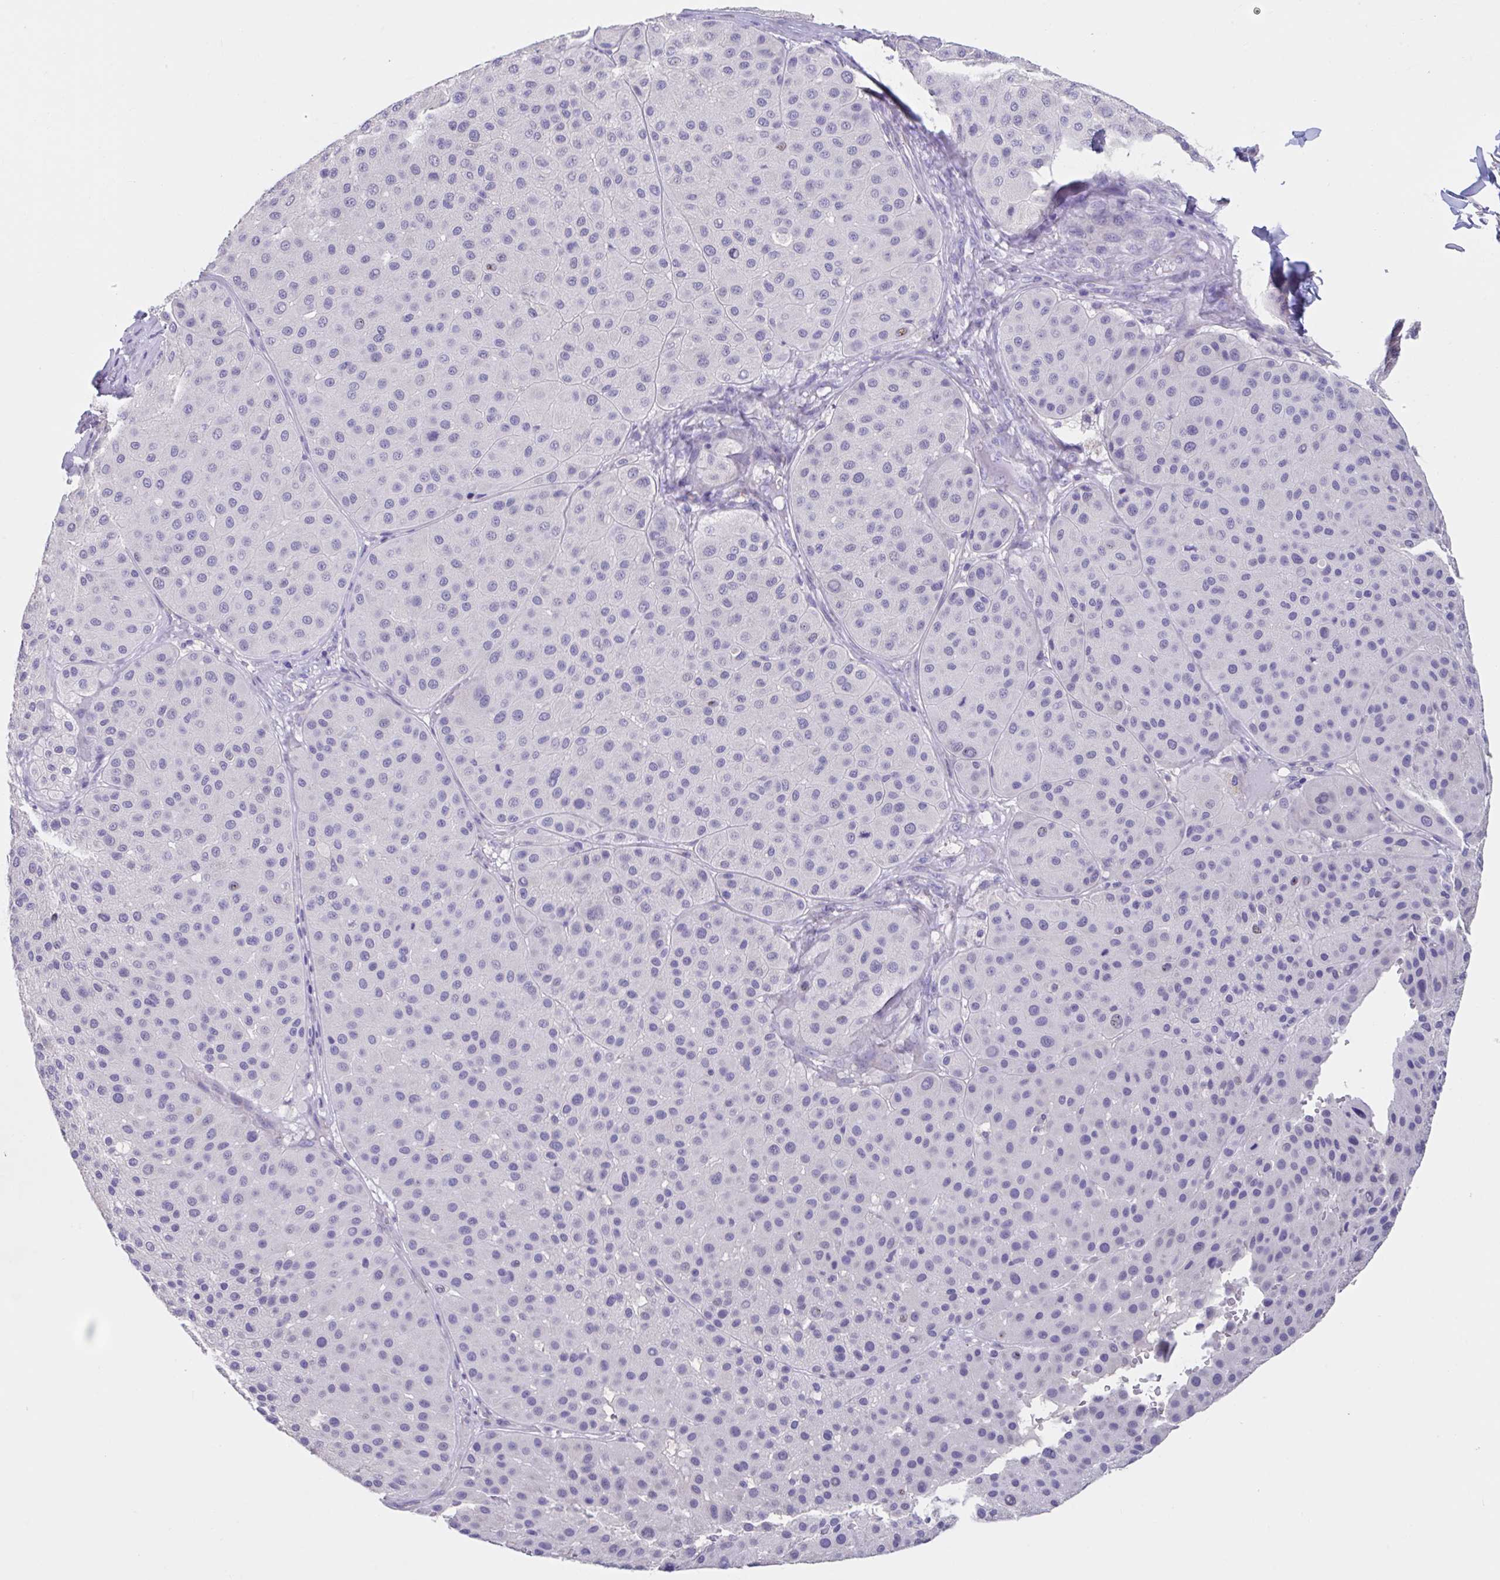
{"staining": {"intensity": "negative", "quantity": "none", "location": "none"}, "tissue": "melanoma", "cell_type": "Tumor cells", "image_type": "cancer", "snomed": [{"axis": "morphology", "description": "Malignant melanoma, Metastatic site"}, {"axis": "topography", "description": "Smooth muscle"}], "caption": "This is an immunohistochemistry (IHC) histopathology image of human melanoma. There is no expression in tumor cells.", "gene": "GPR162", "patient": {"sex": "male", "age": 41}}